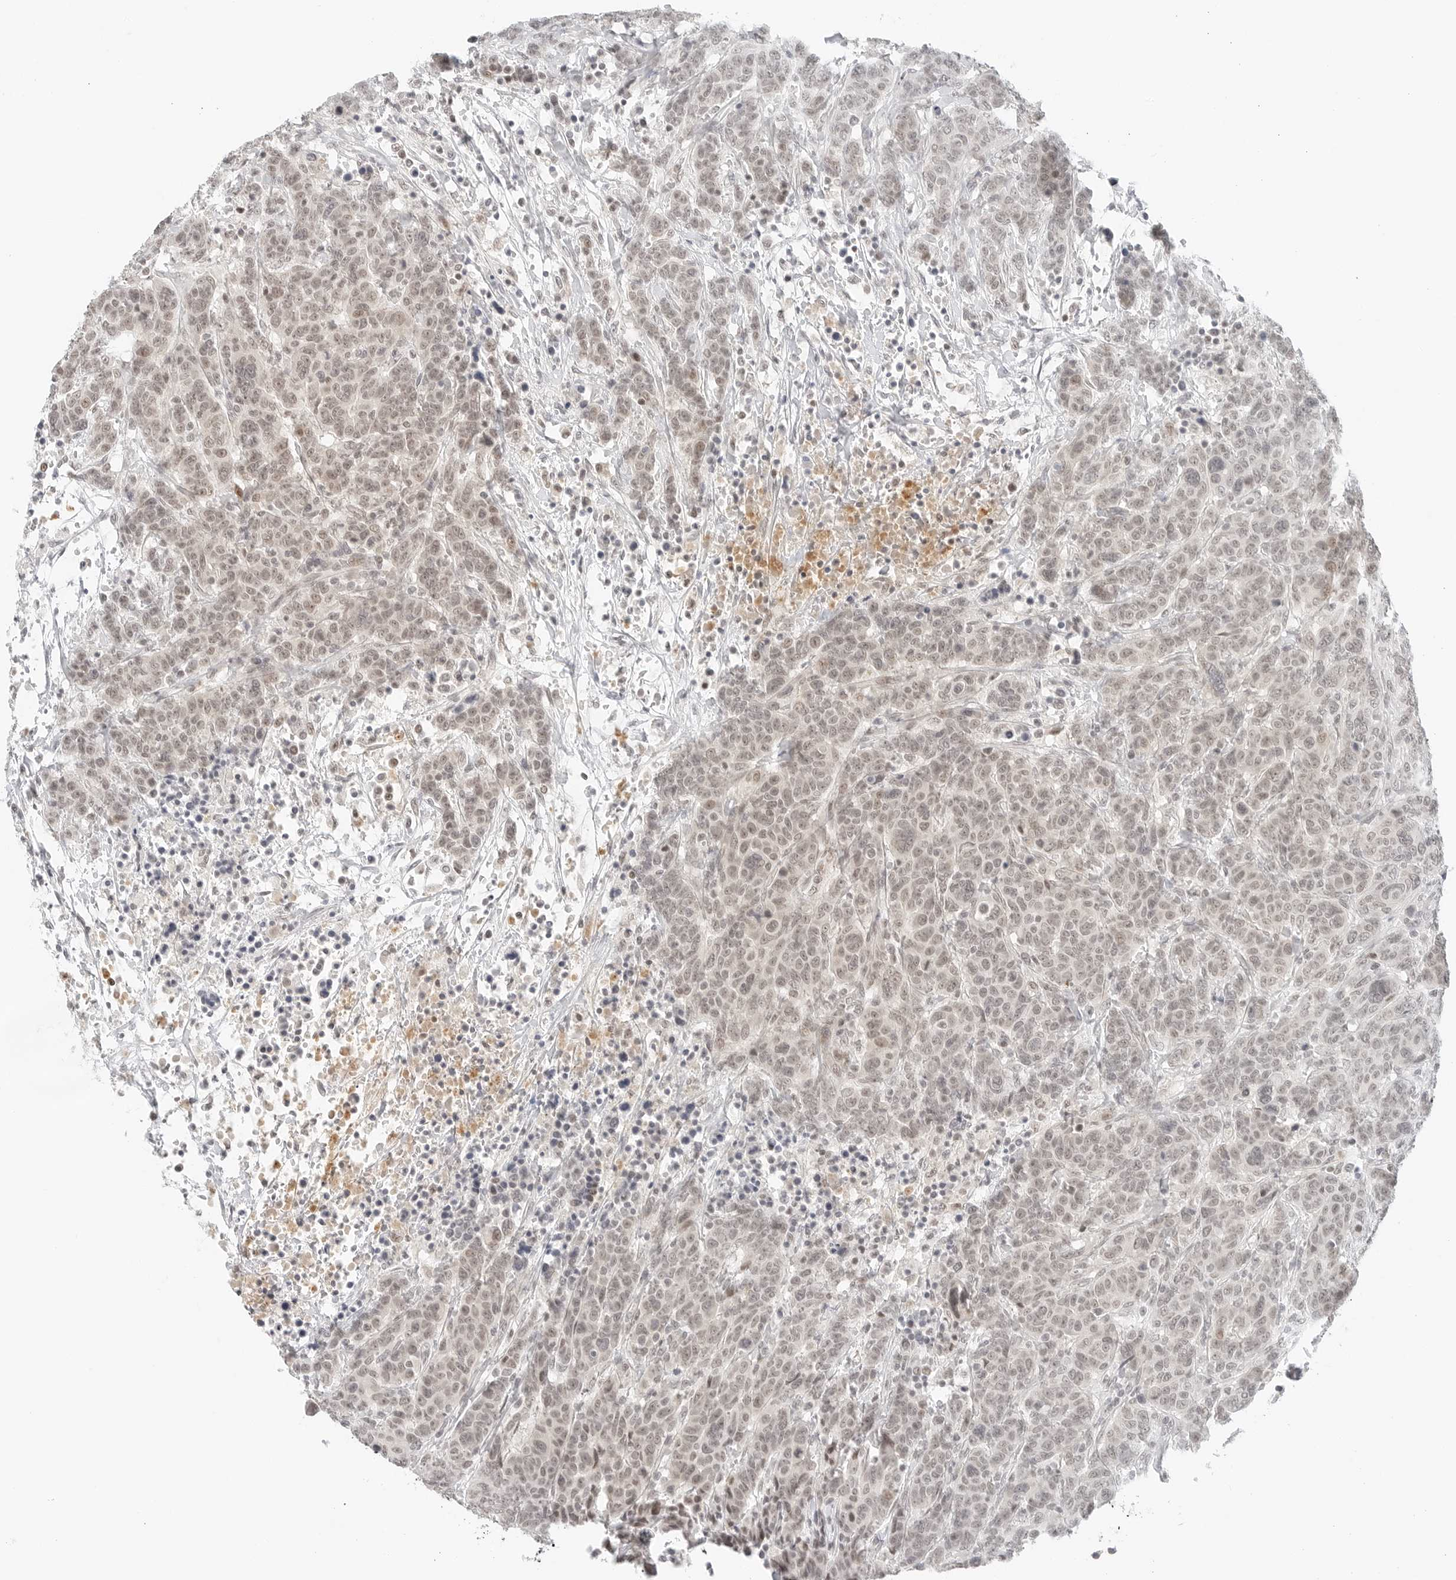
{"staining": {"intensity": "weak", "quantity": "25%-75%", "location": "nuclear"}, "tissue": "breast cancer", "cell_type": "Tumor cells", "image_type": "cancer", "snomed": [{"axis": "morphology", "description": "Duct carcinoma"}, {"axis": "topography", "description": "Breast"}], "caption": "This photomicrograph demonstrates immunohistochemistry (IHC) staining of breast invasive ductal carcinoma, with low weak nuclear expression in about 25%-75% of tumor cells.", "gene": "NEO1", "patient": {"sex": "female", "age": 37}}